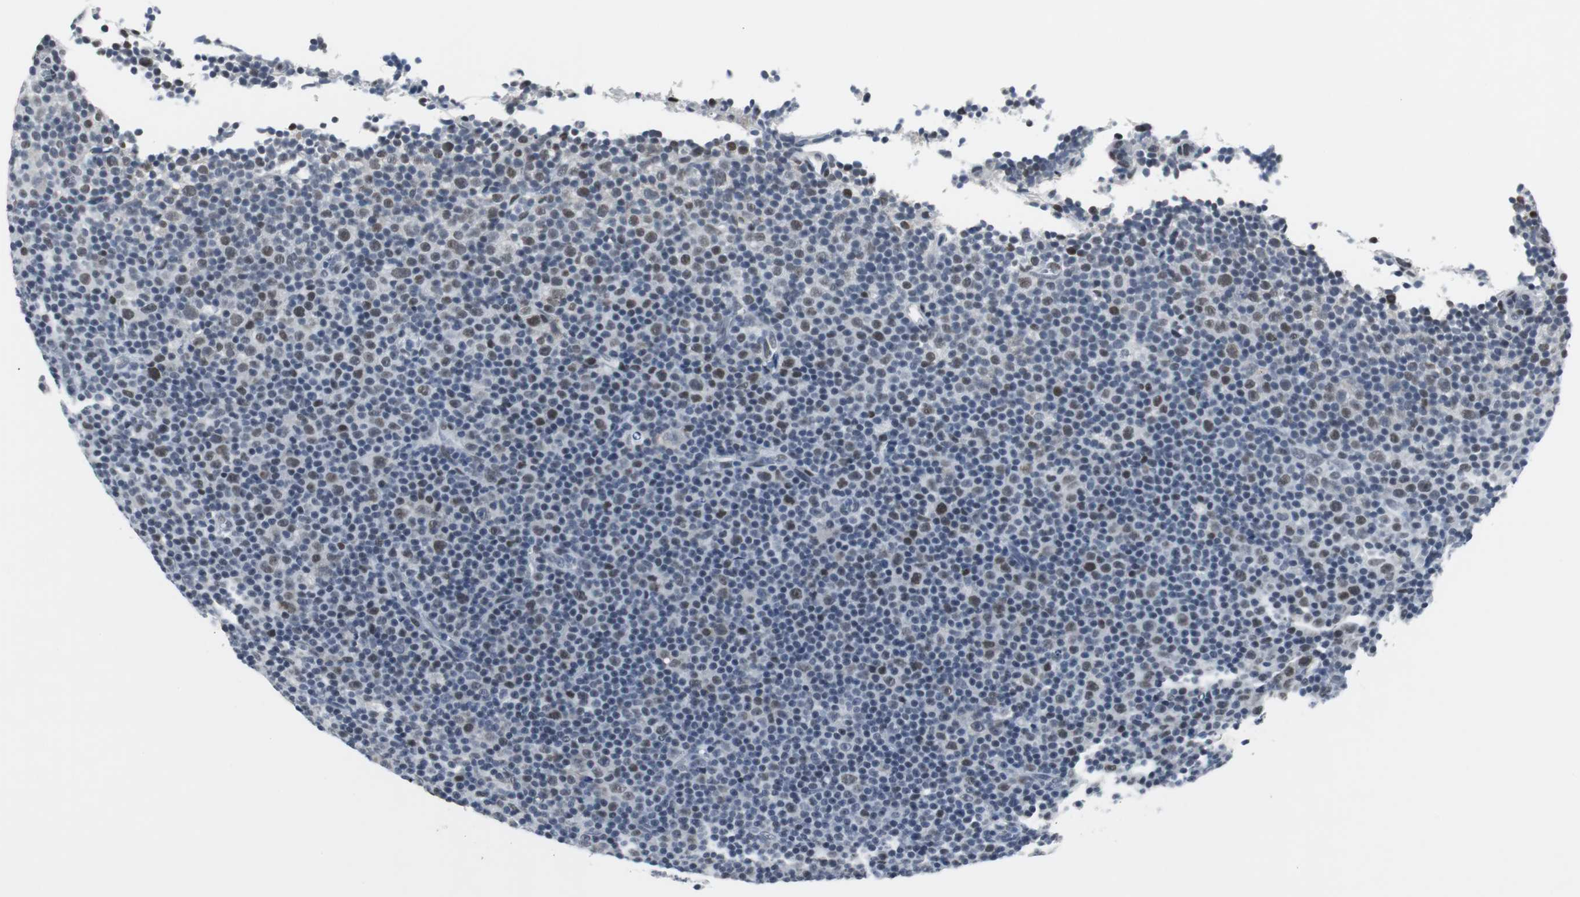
{"staining": {"intensity": "moderate", "quantity": "<25%", "location": "nuclear"}, "tissue": "lymphoma", "cell_type": "Tumor cells", "image_type": "cancer", "snomed": [{"axis": "morphology", "description": "Malignant lymphoma, non-Hodgkin's type, Low grade"}, {"axis": "topography", "description": "Lymph node"}], "caption": "The image reveals staining of low-grade malignant lymphoma, non-Hodgkin's type, revealing moderate nuclear protein staining (brown color) within tumor cells. (DAB (3,3'-diaminobenzidine) = brown stain, brightfield microscopy at high magnification).", "gene": "ELK1", "patient": {"sex": "female", "age": 67}}